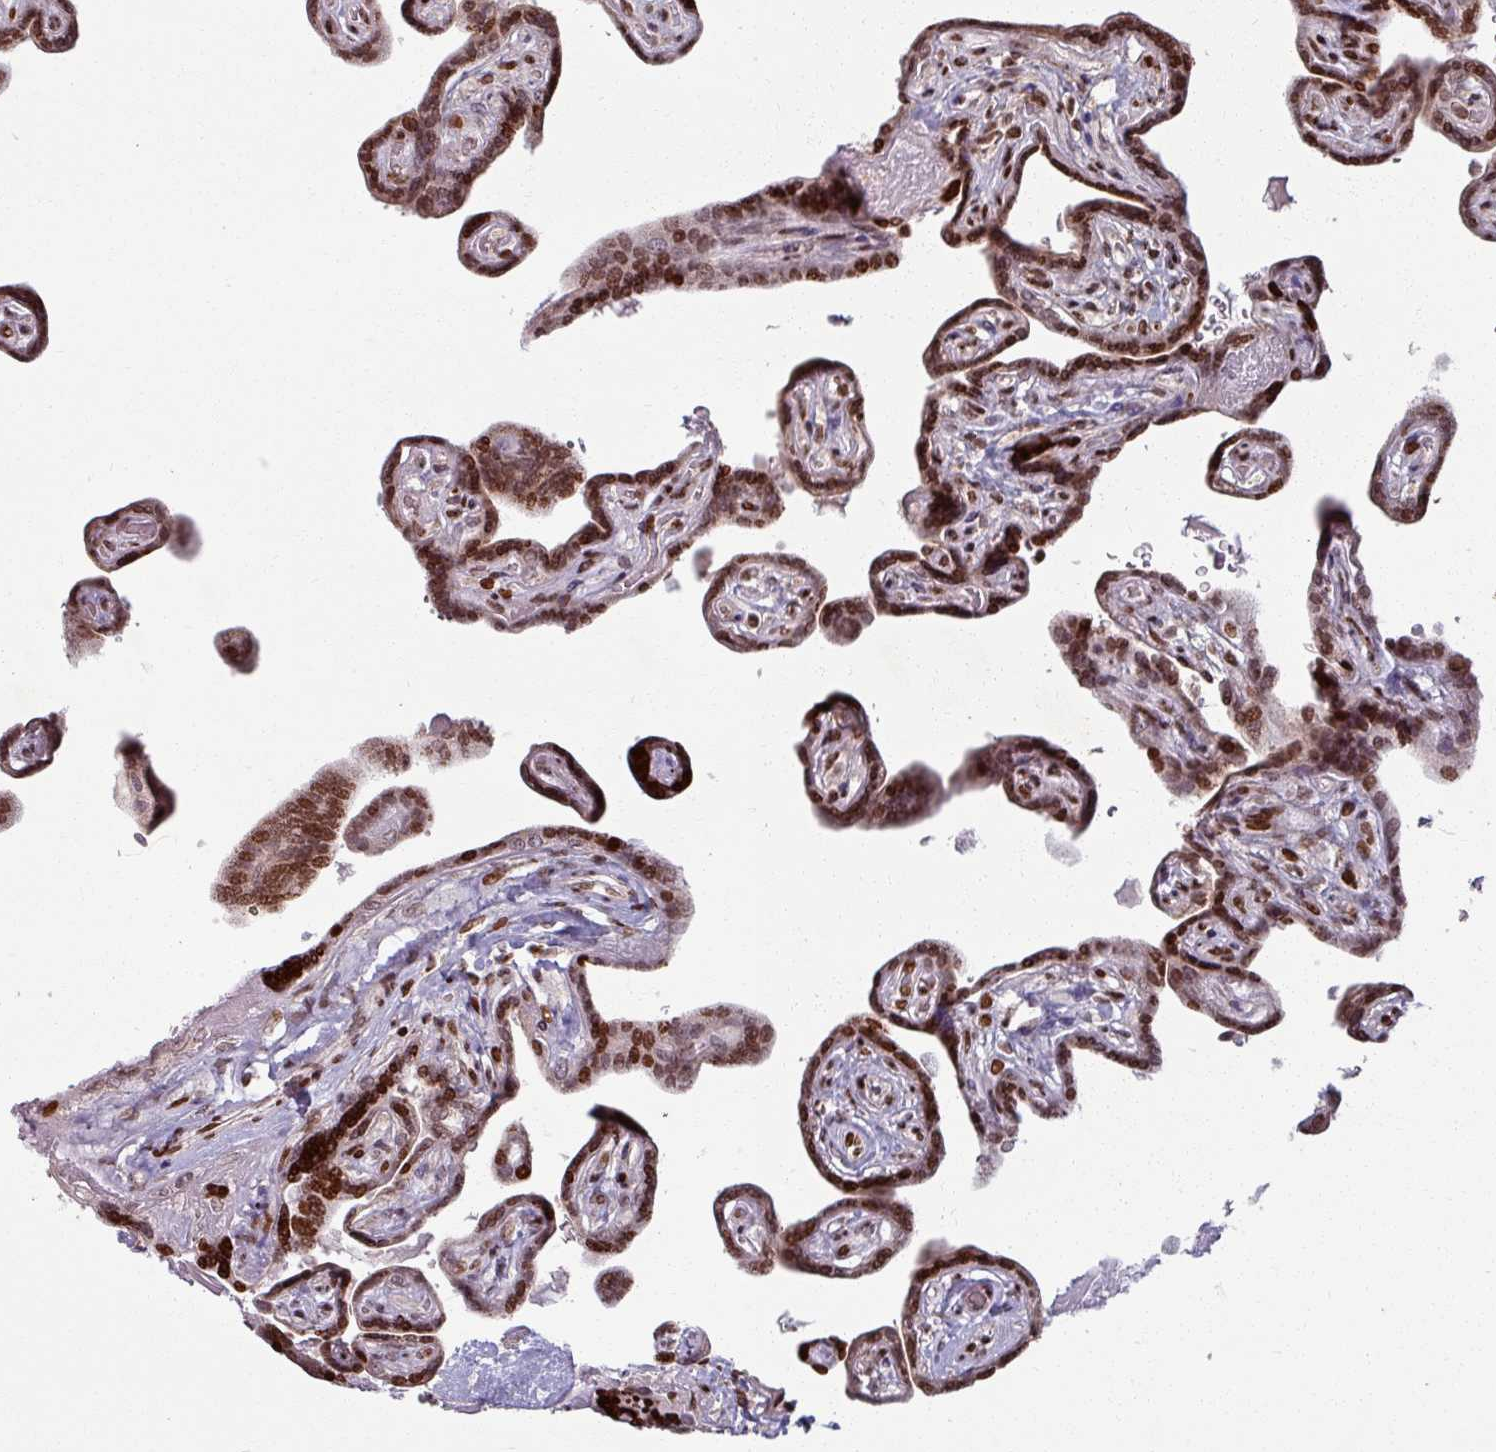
{"staining": {"intensity": "moderate", "quantity": ">75%", "location": "nuclear"}, "tissue": "placenta", "cell_type": "Trophoblastic cells", "image_type": "normal", "snomed": [{"axis": "morphology", "description": "Normal tissue, NOS"}, {"axis": "topography", "description": "Placenta"}], "caption": "Immunohistochemistry of benign placenta reveals medium levels of moderate nuclear staining in approximately >75% of trophoblastic cells. Using DAB (brown) and hematoxylin (blue) stains, captured at high magnification using brightfield microscopy.", "gene": "NCOR1", "patient": {"sex": "female", "age": 32}}